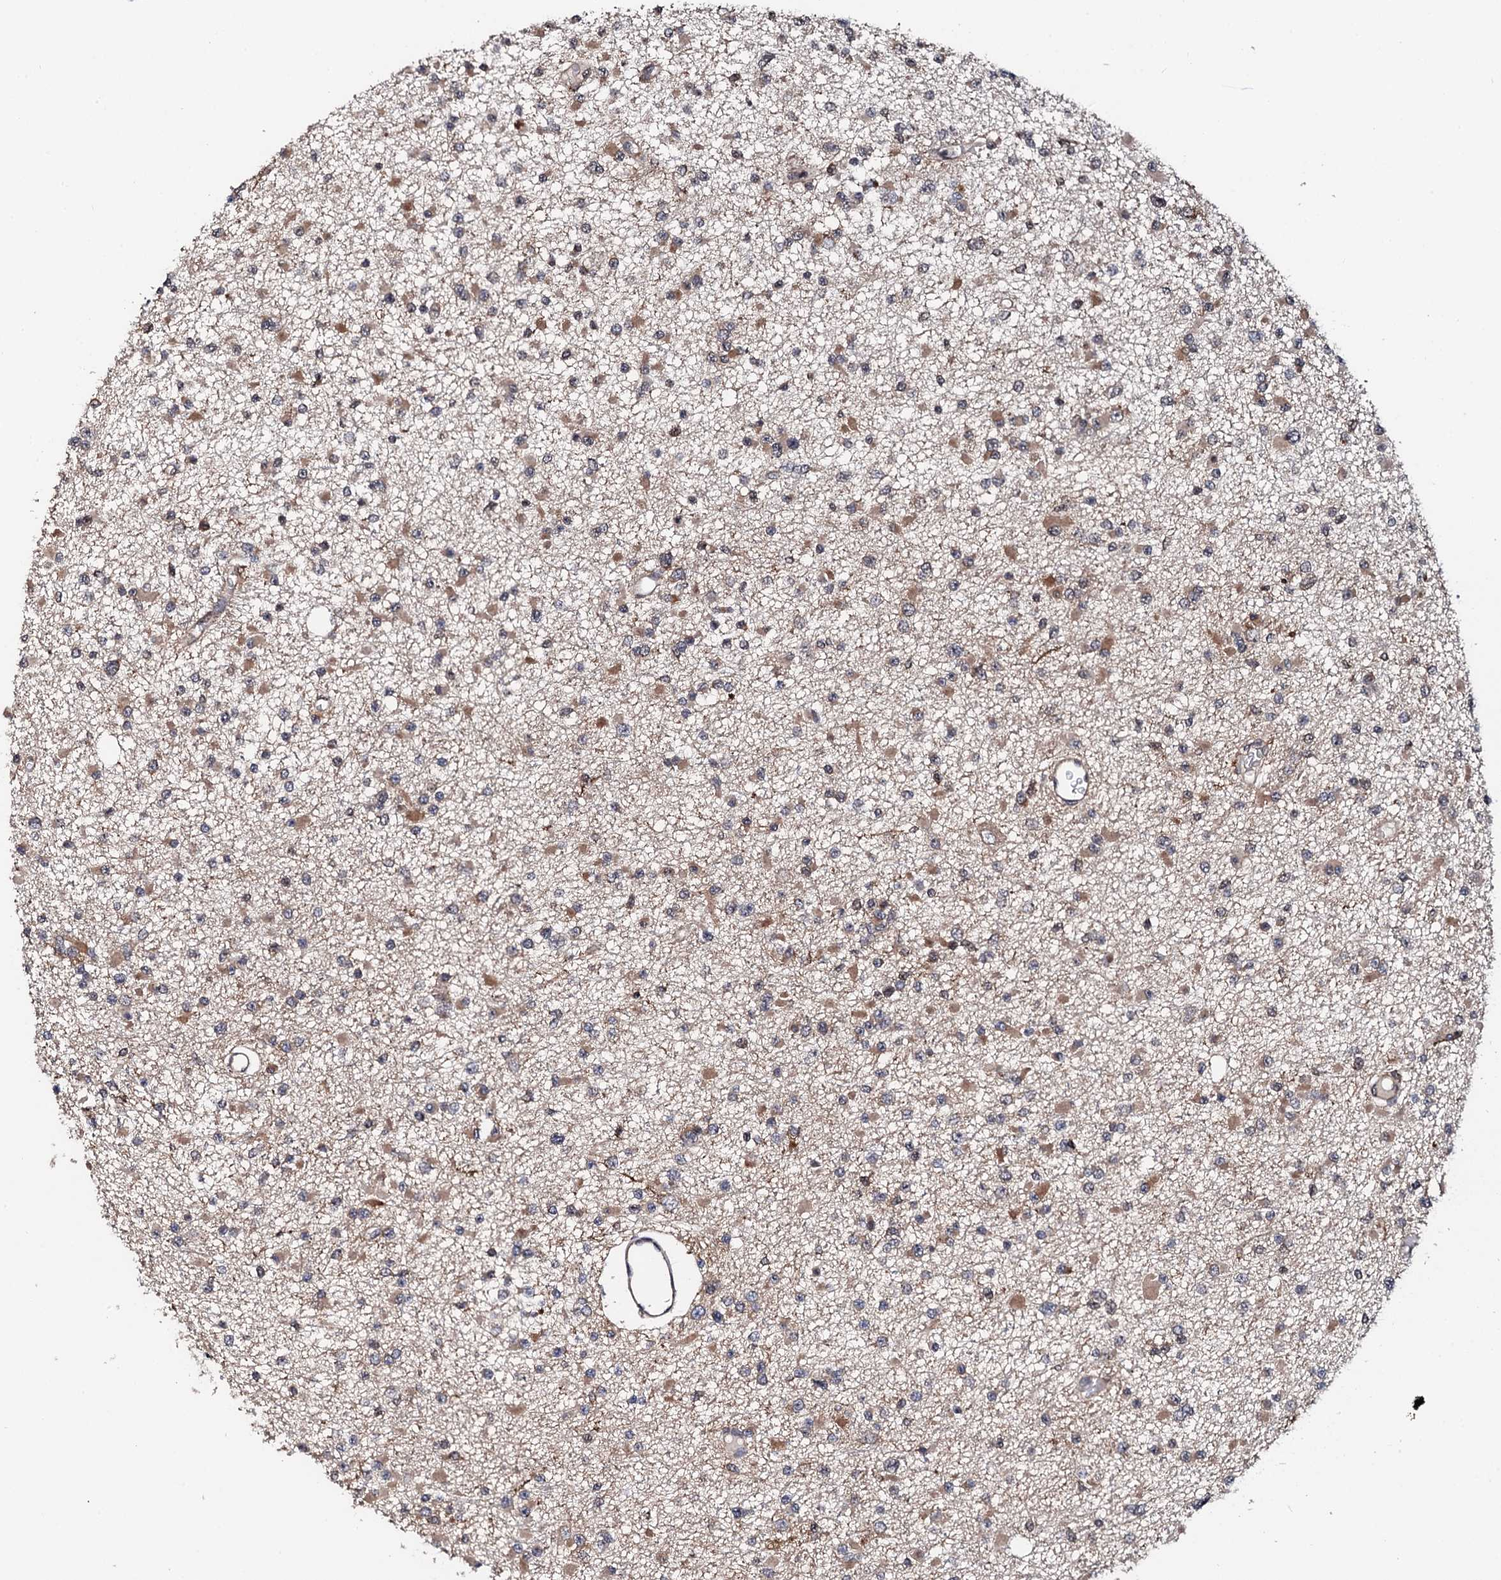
{"staining": {"intensity": "weak", "quantity": "25%-75%", "location": "cytoplasmic/membranous"}, "tissue": "glioma", "cell_type": "Tumor cells", "image_type": "cancer", "snomed": [{"axis": "morphology", "description": "Glioma, malignant, Low grade"}, {"axis": "topography", "description": "Brain"}], "caption": "Protein expression analysis of glioma displays weak cytoplasmic/membranous positivity in about 25%-75% of tumor cells. (brown staining indicates protein expression, while blue staining denotes nuclei).", "gene": "EDC3", "patient": {"sex": "female", "age": 22}}